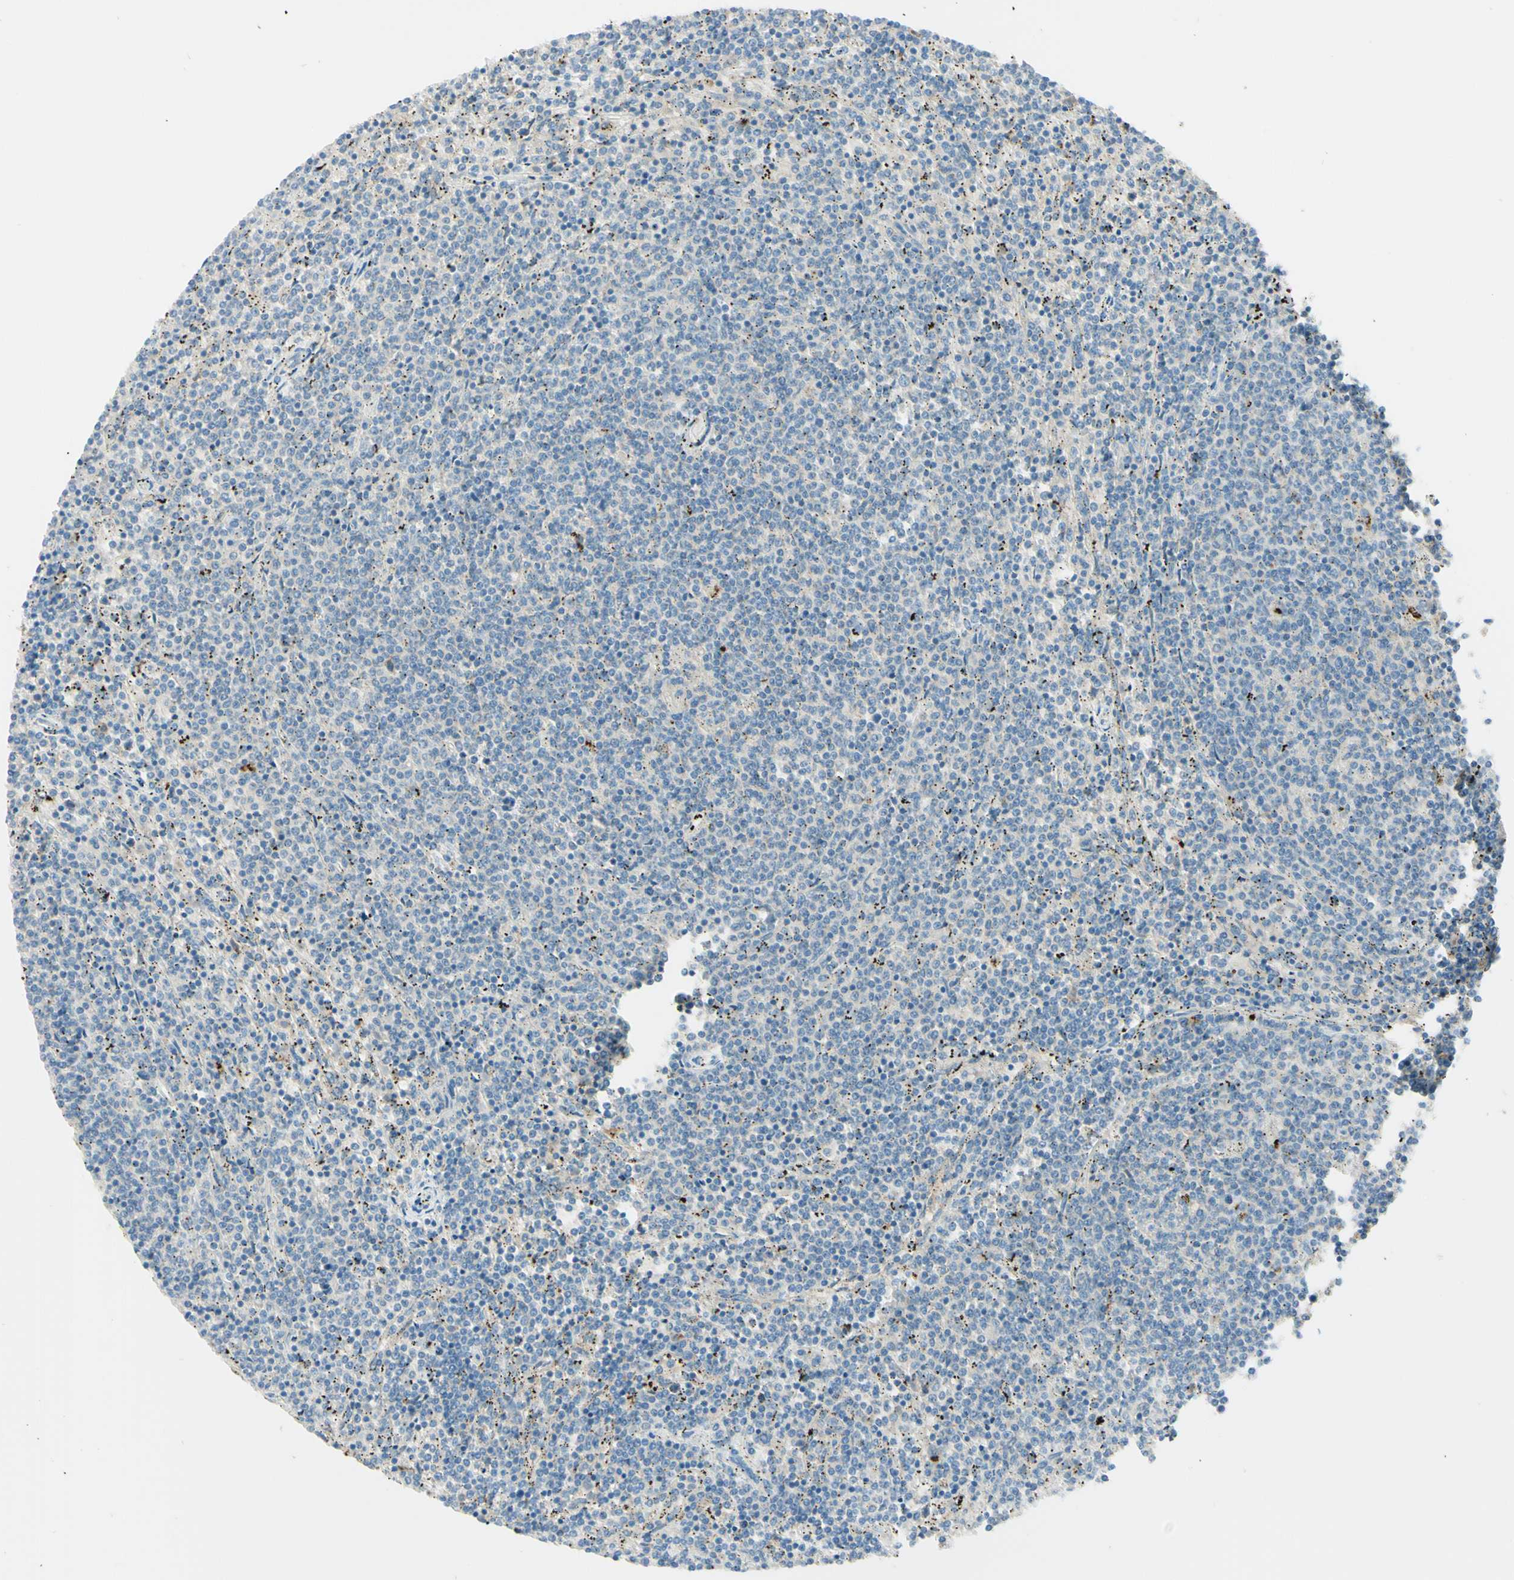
{"staining": {"intensity": "negative", "quantity": "none", "location": "none"}, "tissue": "lymphoma", "cell_type": "Tumor cells", "image_type": "cancer", "snomed": [{"axis": "morphology", "description": "Malignant lymphoma, non-Hodgkin's type, Low grade"}, {"axis": "topography", "description": "Spleen"}], "caption": "Malignant lymphoma, non-Hodgkin's type (low-grade) stained for a protein using immunohistochemistry shows no positivity tumor cells.", "gene": "ARMC10", "patient": {"sex": "female", "age": 50}}